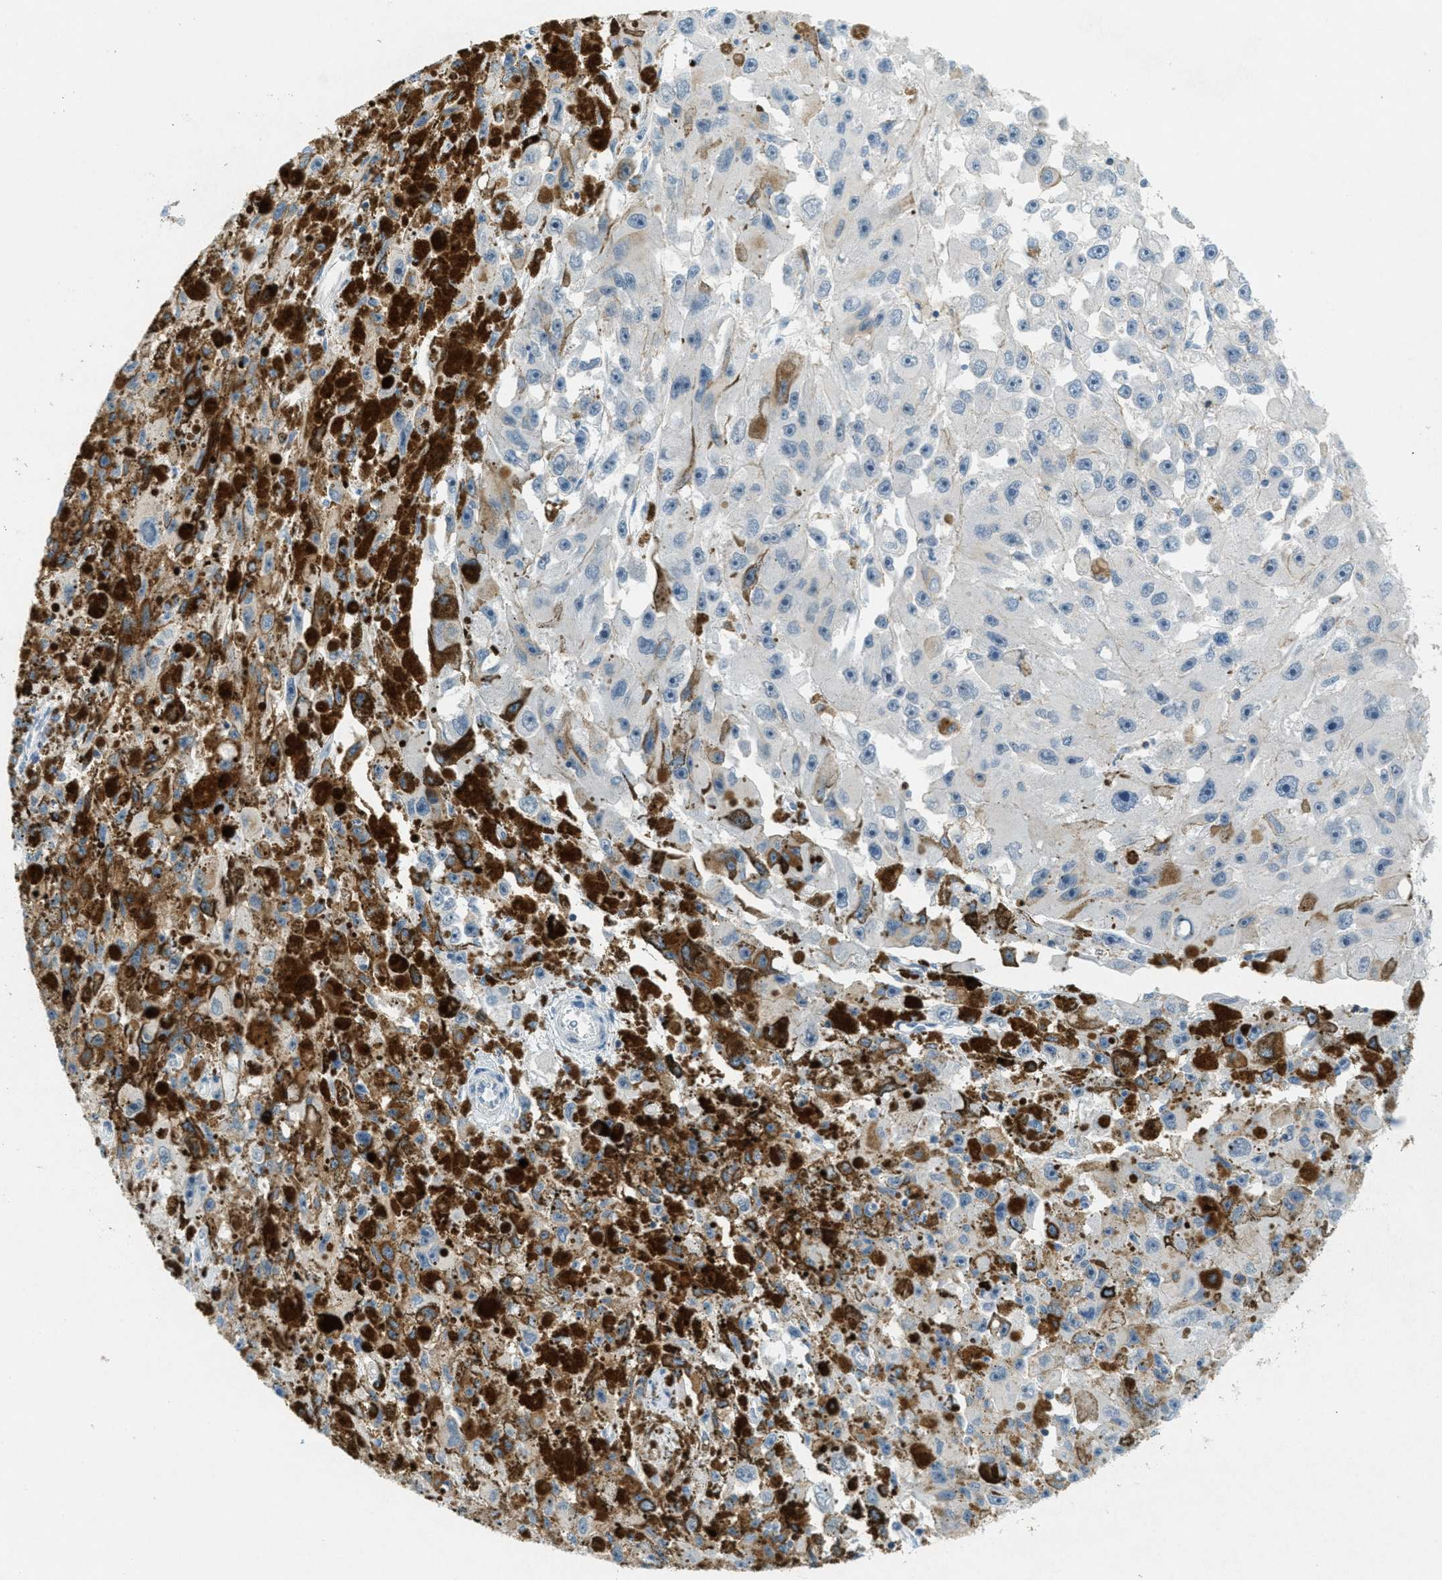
{"staining": {"intensity": "negative", "quantity": "none", "location": "none"}, "tissue": "melanoma", "cell_type": "Tumor cells", "image_type": "cancer", "snomed": [{"axis": "morphology", "description": "Malignant melanoma, NOS"}, {"axis": "topography", "description": "Skin"}], "caption": "This is a photomicrograph of IHC staining of malignant melanoma, which shows no staining in tumor cells.", "gene": "FYN", "patient": {"sex": "female", "age": 104}}